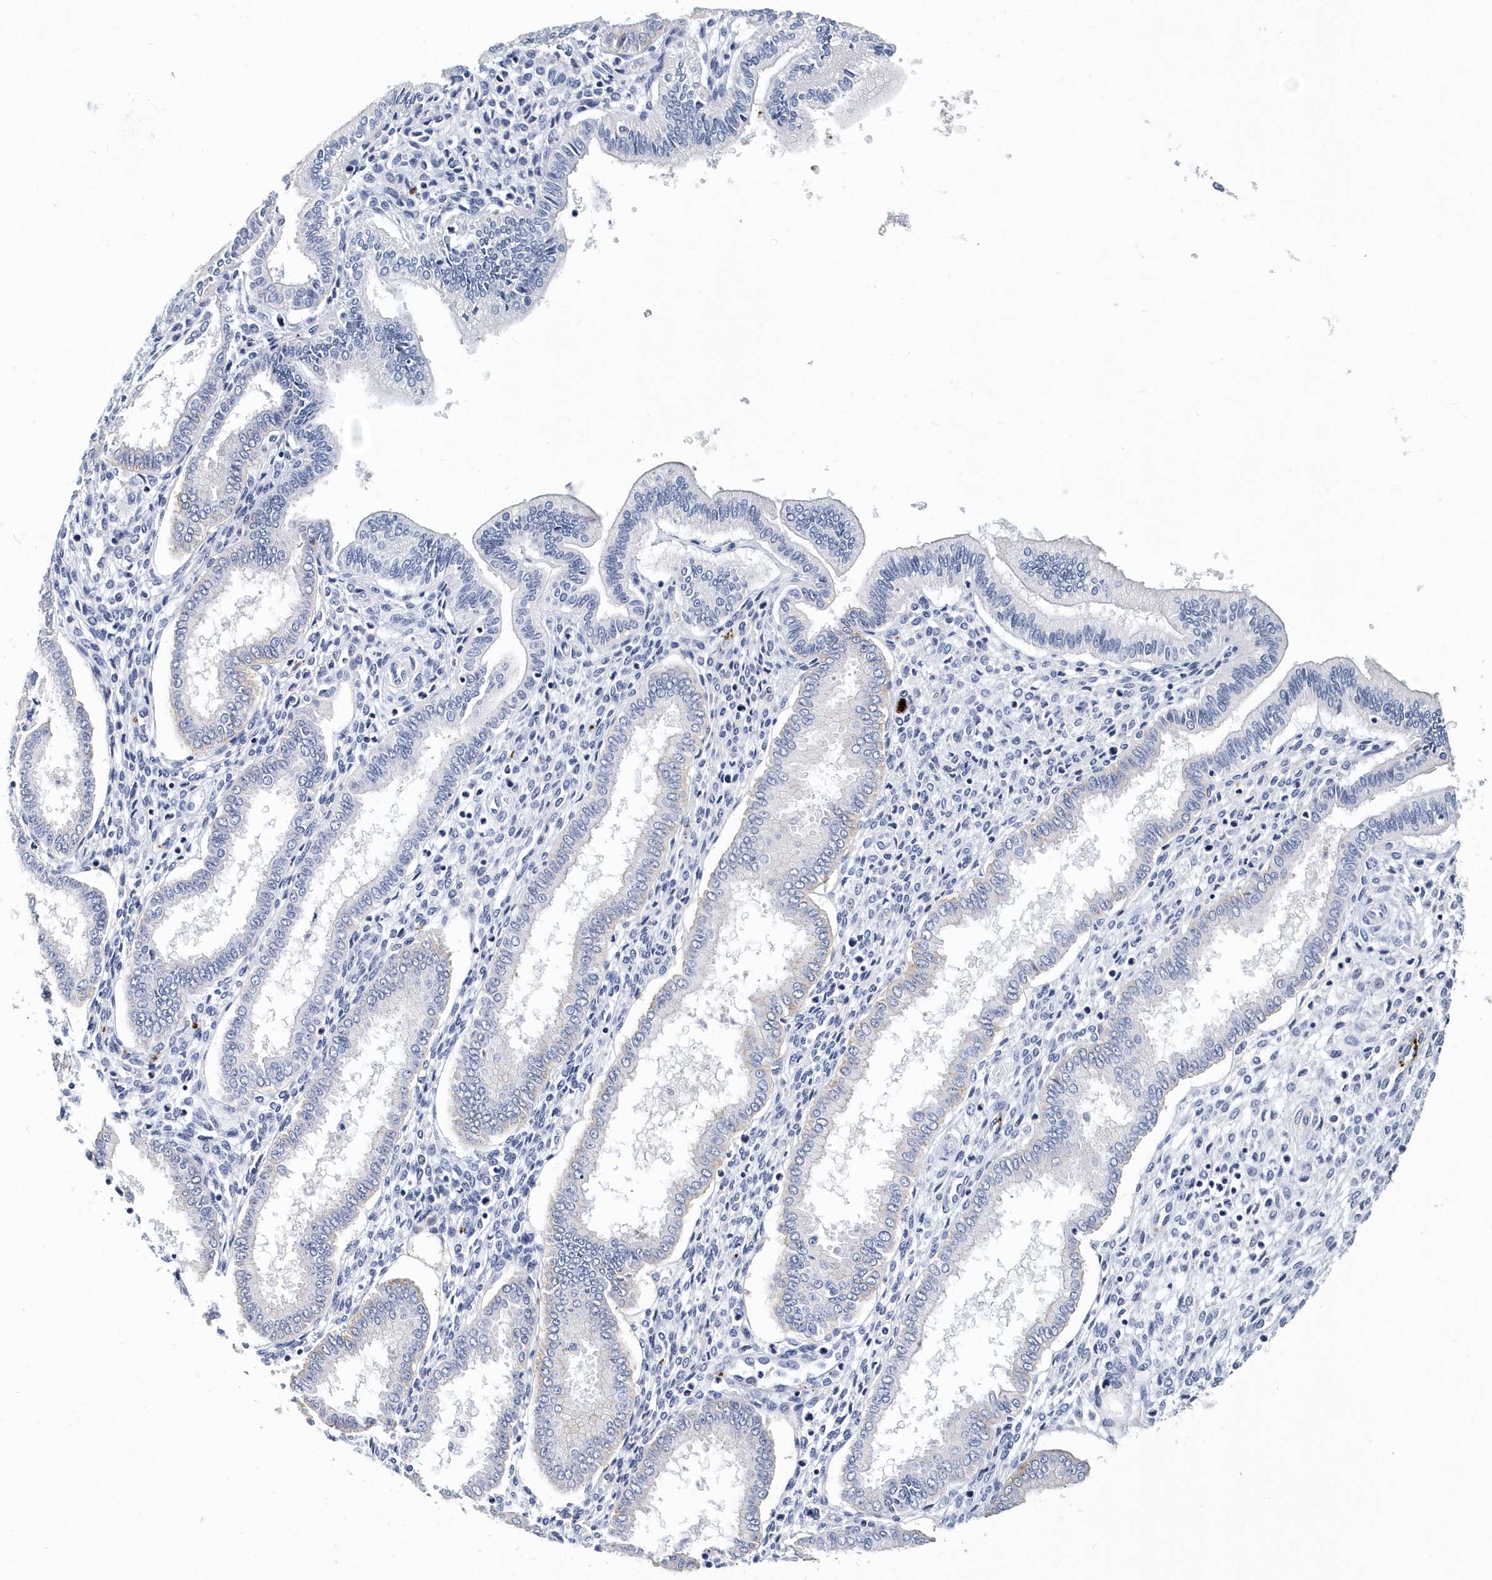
{"staining": {"intensity": "negative", "quantity": "none", "location": "none"}, "tissue": "endometrium", "cell_type": "Cells in endometrial stroma", "image_type": "normal", "snomed": [{"axis": "morphology", "description": "Normal tissue, NOS"}, {"axis": "topography", "description": "Endometrium"}], "caption": "An image of endometrium stained for a protein demonstrates no brown staining in cells in endometrial stroma.", "gene": "ITGA2B", "patient": {"sex": "female", "age": 24}}